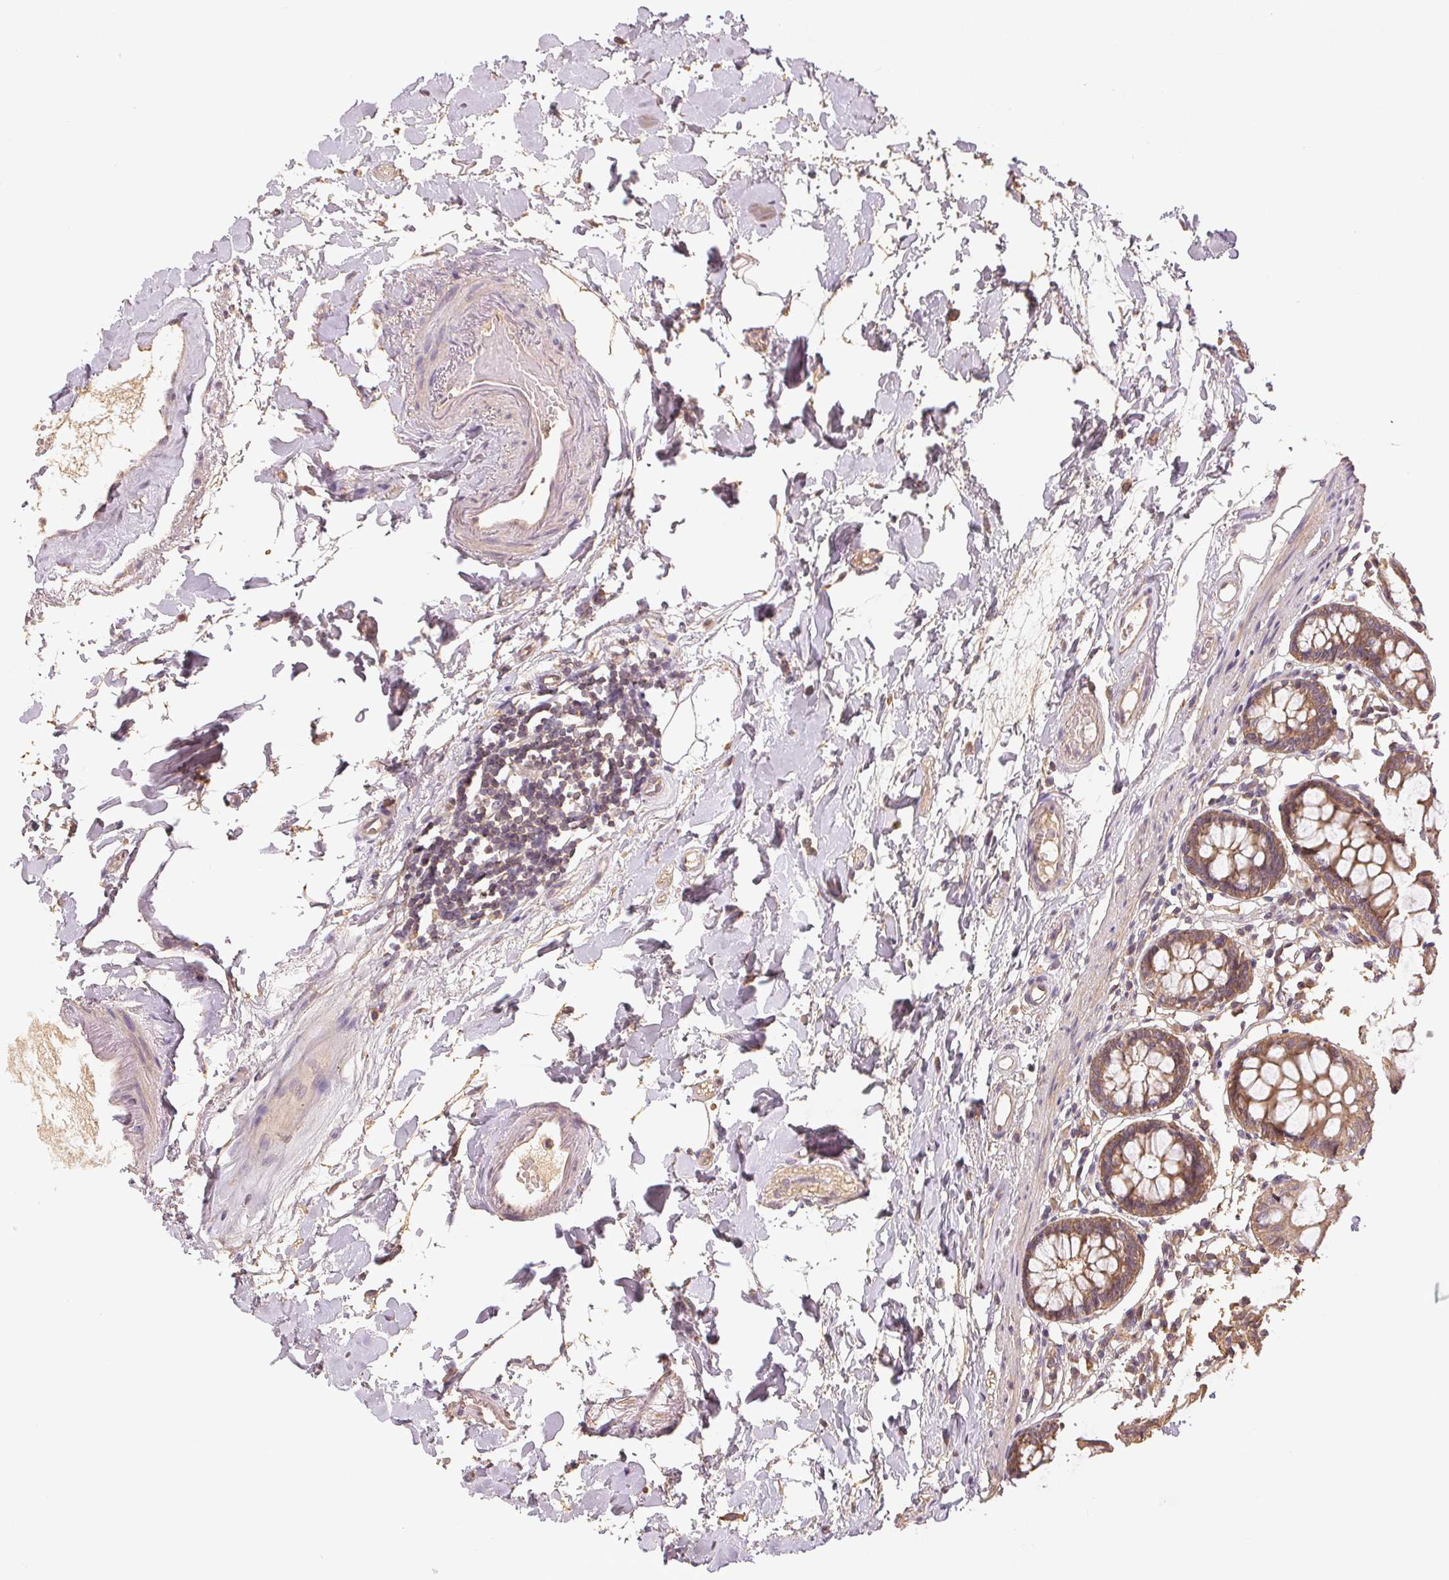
{"staining": {"intensity": "moderate", "quantity": ">75%", "location": "cytoplasmic/membranous"}, "tissue": "colon", "cell_type": "Endothelial cells", "image_type": "normal", "snomed": [{"axis": "morphology", "description": "Normal tissue, NOS"}, {"axis": "topography", "description": "Colon"}], "caption": "Approximately >75% of endothelial cells in normal human colon exhibit moderate cytoplasmic/membranous protein expression as visualized by brown immunohistochemical staining.", "gene": "RALA", "patient": {"sex": "female", "age": 84}}